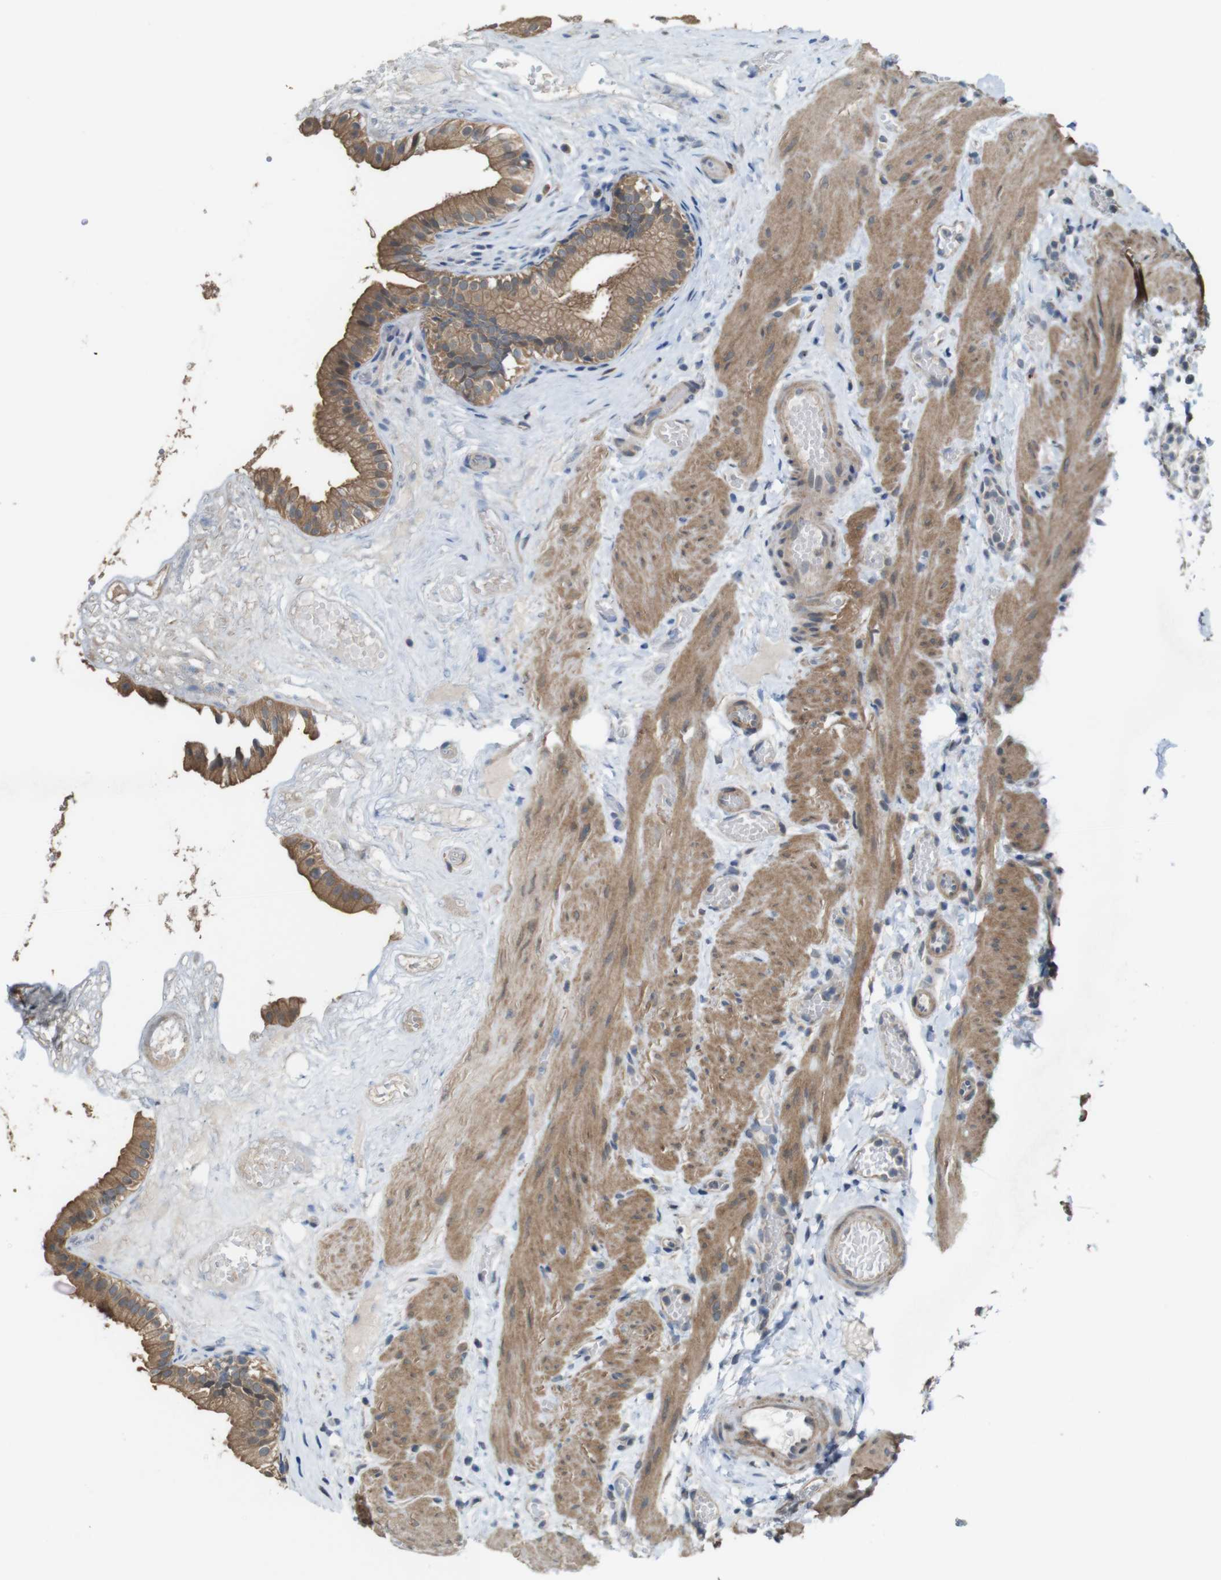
{"staining": {"intensity": "strong", "quantity": ">75%", "location": "cytoplasmic/membranous"}, "tissue": "gallbladder", "cell_type": "Glandular cells", "image_type": "normal", "snomed": [{"axis": "morphology", "description": "Normal tissue, NOS"}, {"axis": "topography", "description": "Gallbladder"}], "caption": "The histopathology image exhibits immunohistochemical staining of unremarkable gallbladder. There is strong cytoplasmic/membranous positivity is identified in approximately >75% of glandular cells.", "gene": "CDC34", "patient": {"sex": "female", "age": 26}}